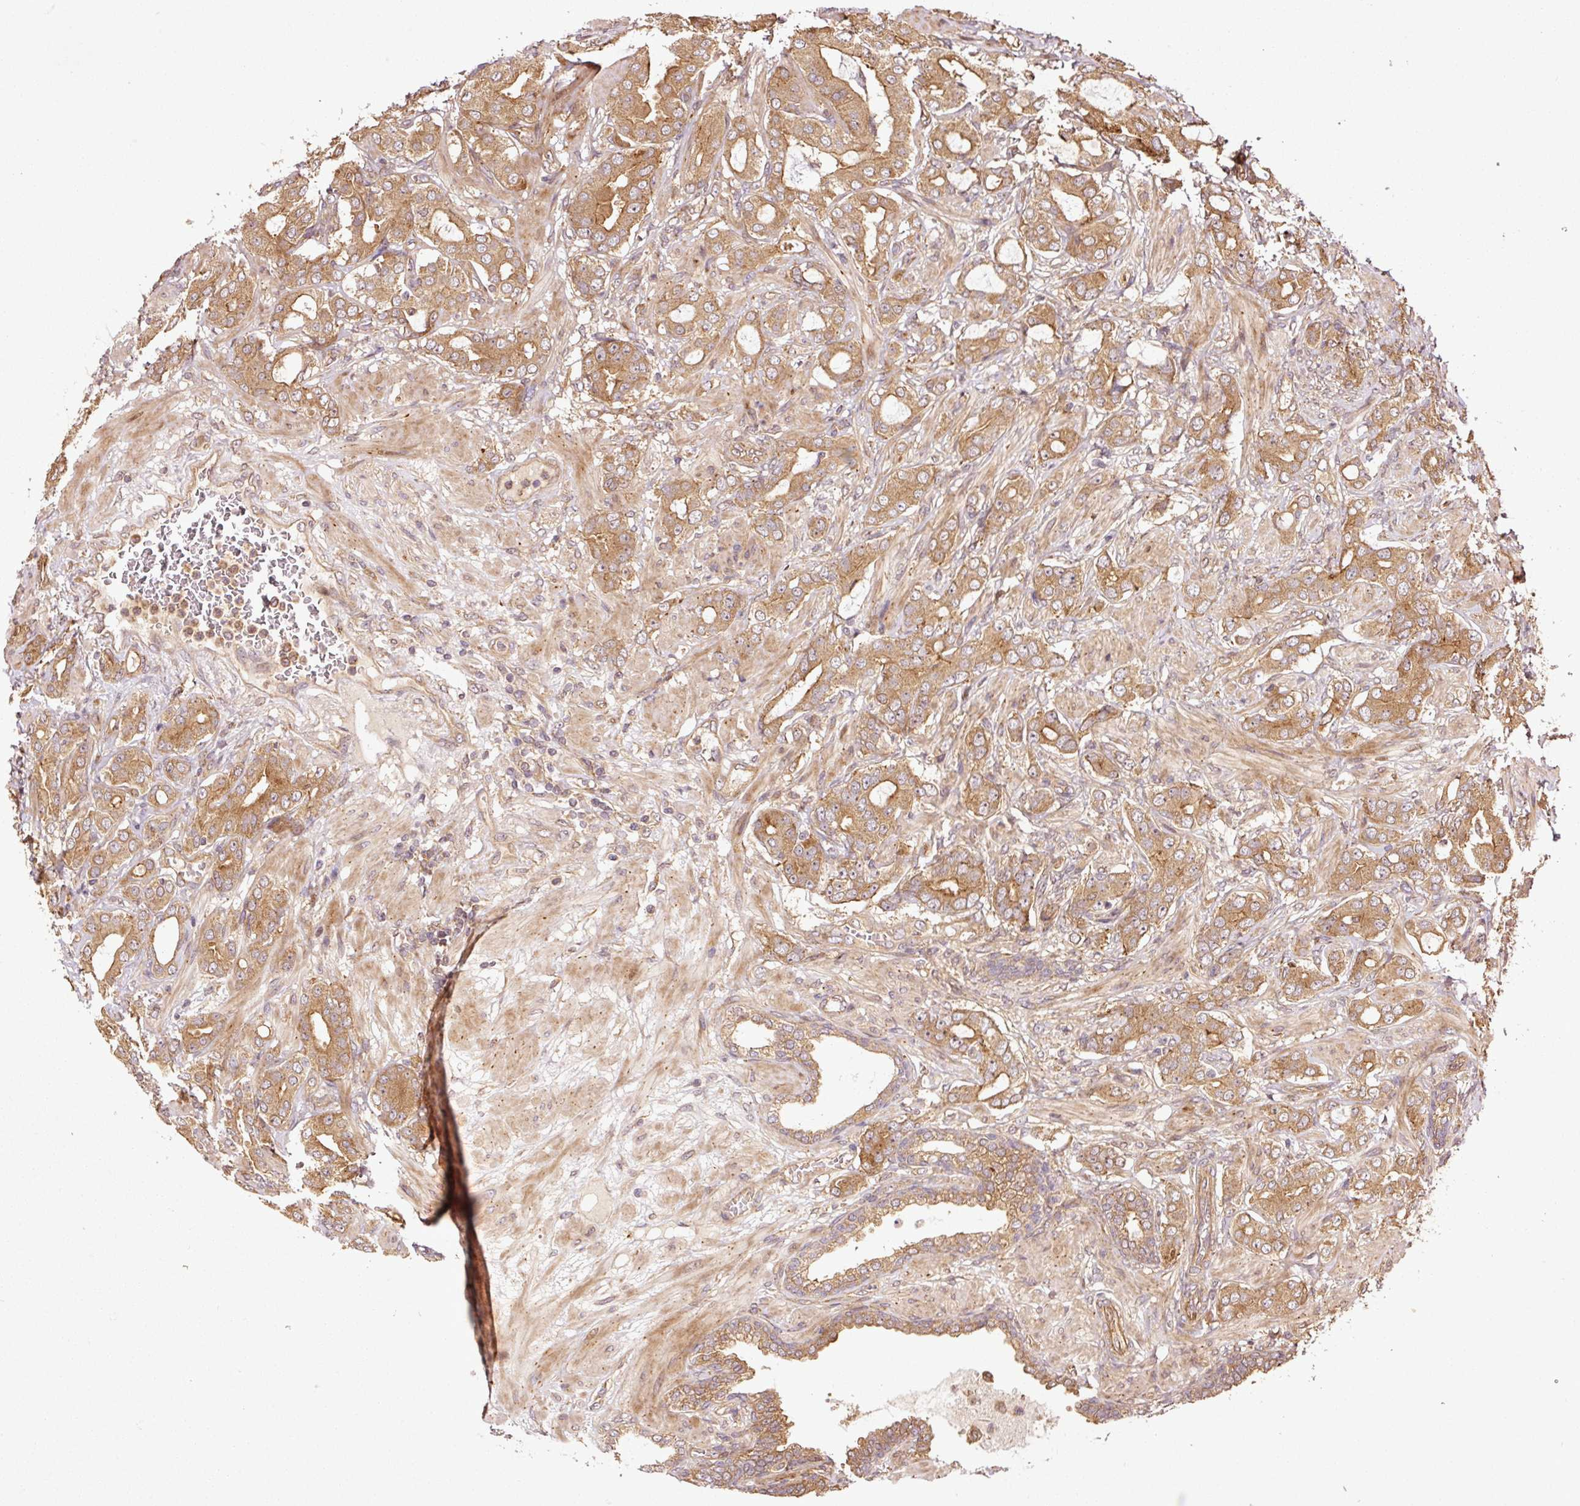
{"staining": {"intensity": "moderate", "quantity": ">75%", "location": "cytoplasmic/membranous"}, "tissue": "prostate cancer", "cell_type": "Tumor cells", "image_type": "cancer", "snomed": [{"axis": "morphology", "description": "Adenocarcinoma, Low grade"}, {"axis": "topography", "description": "Prostate"}], "caption": "This micrograph exhibits prostate cancer (low-grade adenocarcinoma) stained with IHC to label a protein in brown. The cytoplasmic/membranous of tumor cells show moderate positivity for the protein. Nuclei are counter-stained blue.", "gene": "OXER1", "patient": {"sex": "male", "age": 57}}